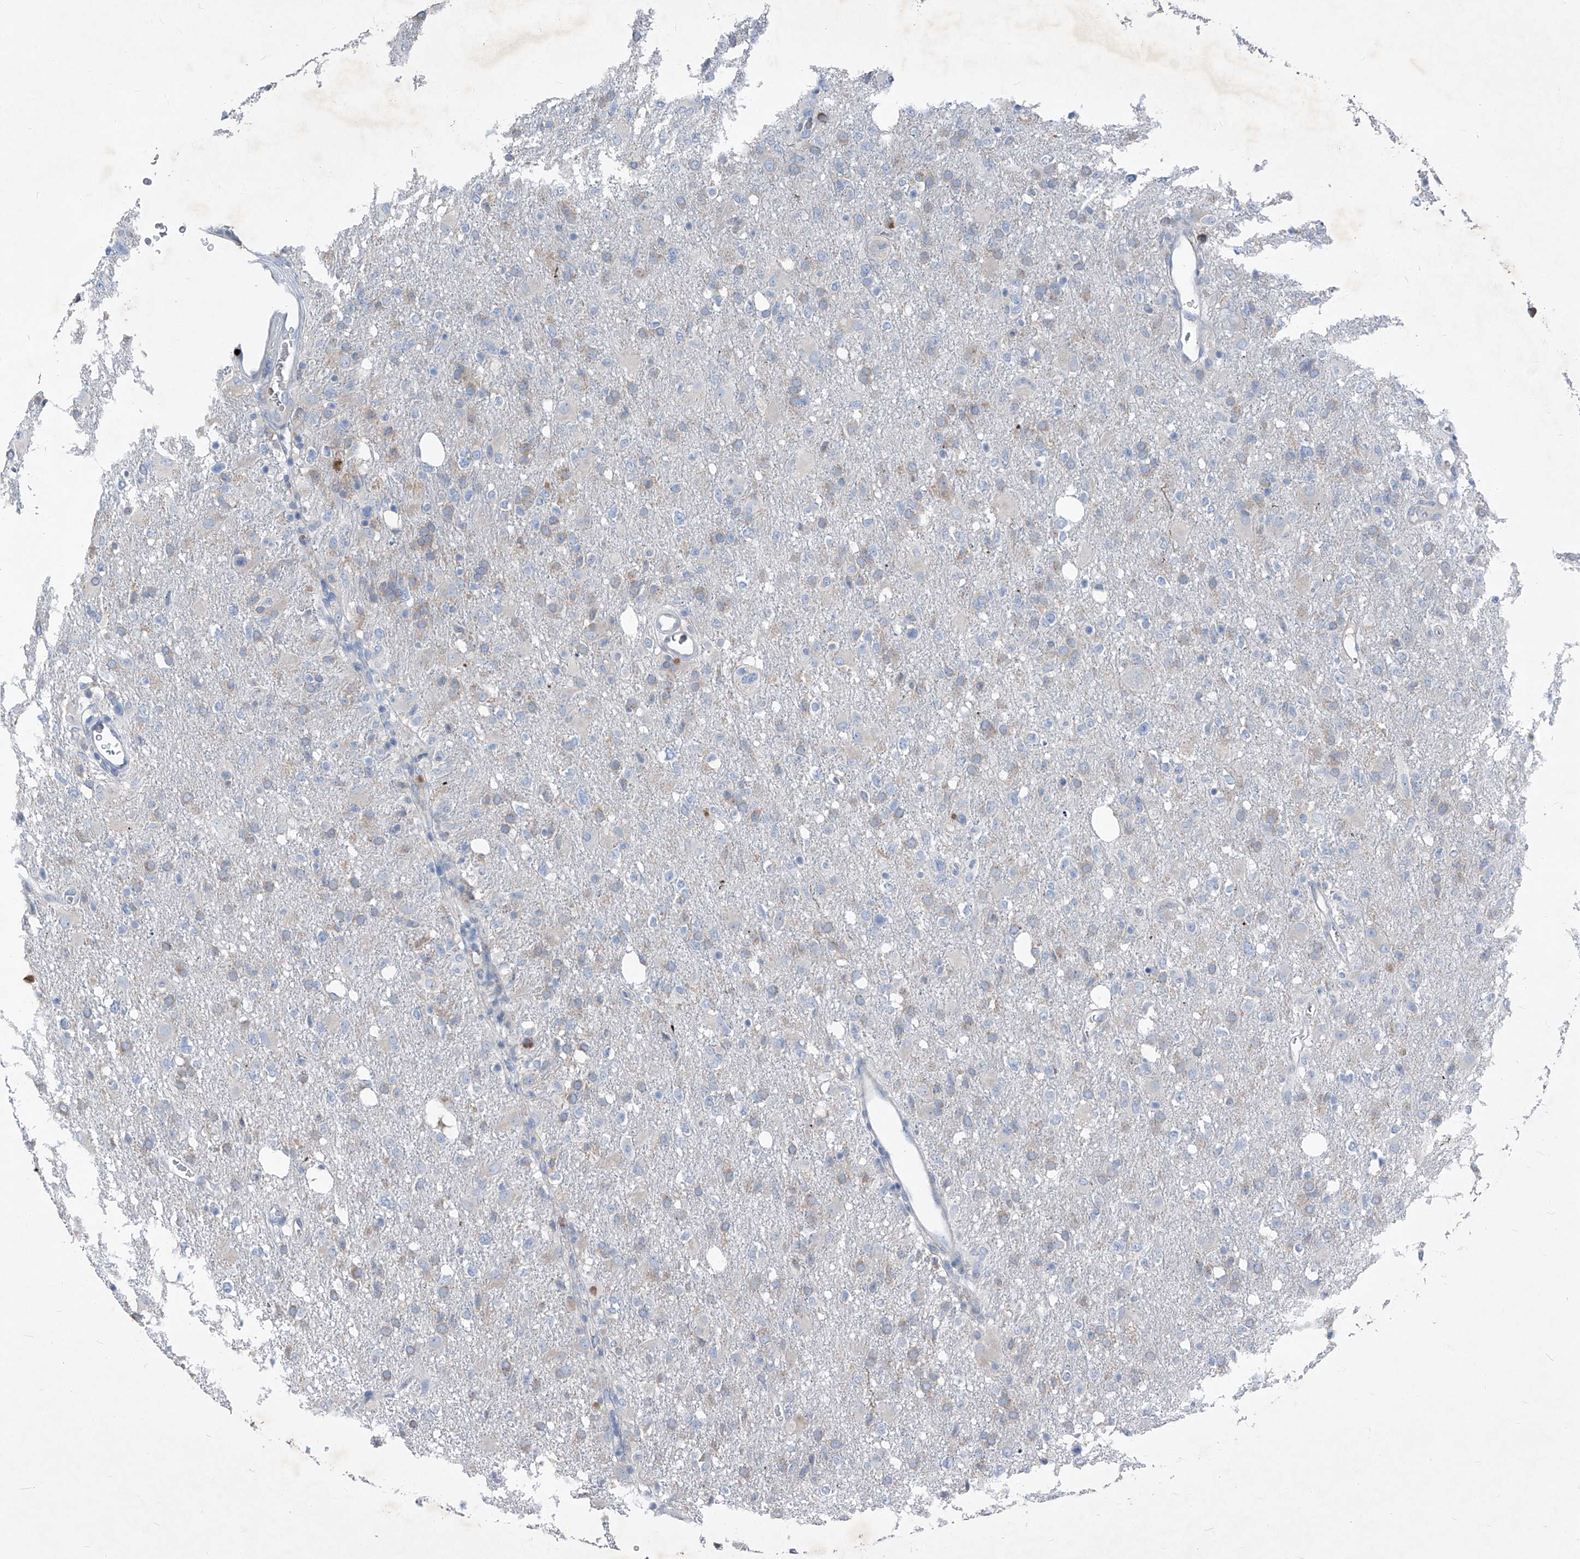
{"staining": {"intensity": "weak", "quantity": "<25%", "location": "cytoplasmic/membranous"}, "tissue": "glioma", "cell_type": "Tumor cells", "image_type": "cancer", "snomed": [{"axis": "morphology", "description": "Glioma, malignant, High grade"}, {"axis": "topography", "description": "Brain"}], "caption": "A high-resolution photomicrograph shows immunohistochemistry staining of glioma, which exhibits no significant positivity in tumor cells. (DAB (3,3'-diaminobenzidine) IHC with hematoxylin counter stain).", "gene": "IFI27", "patient": {"sex": "female", "age": 57}}